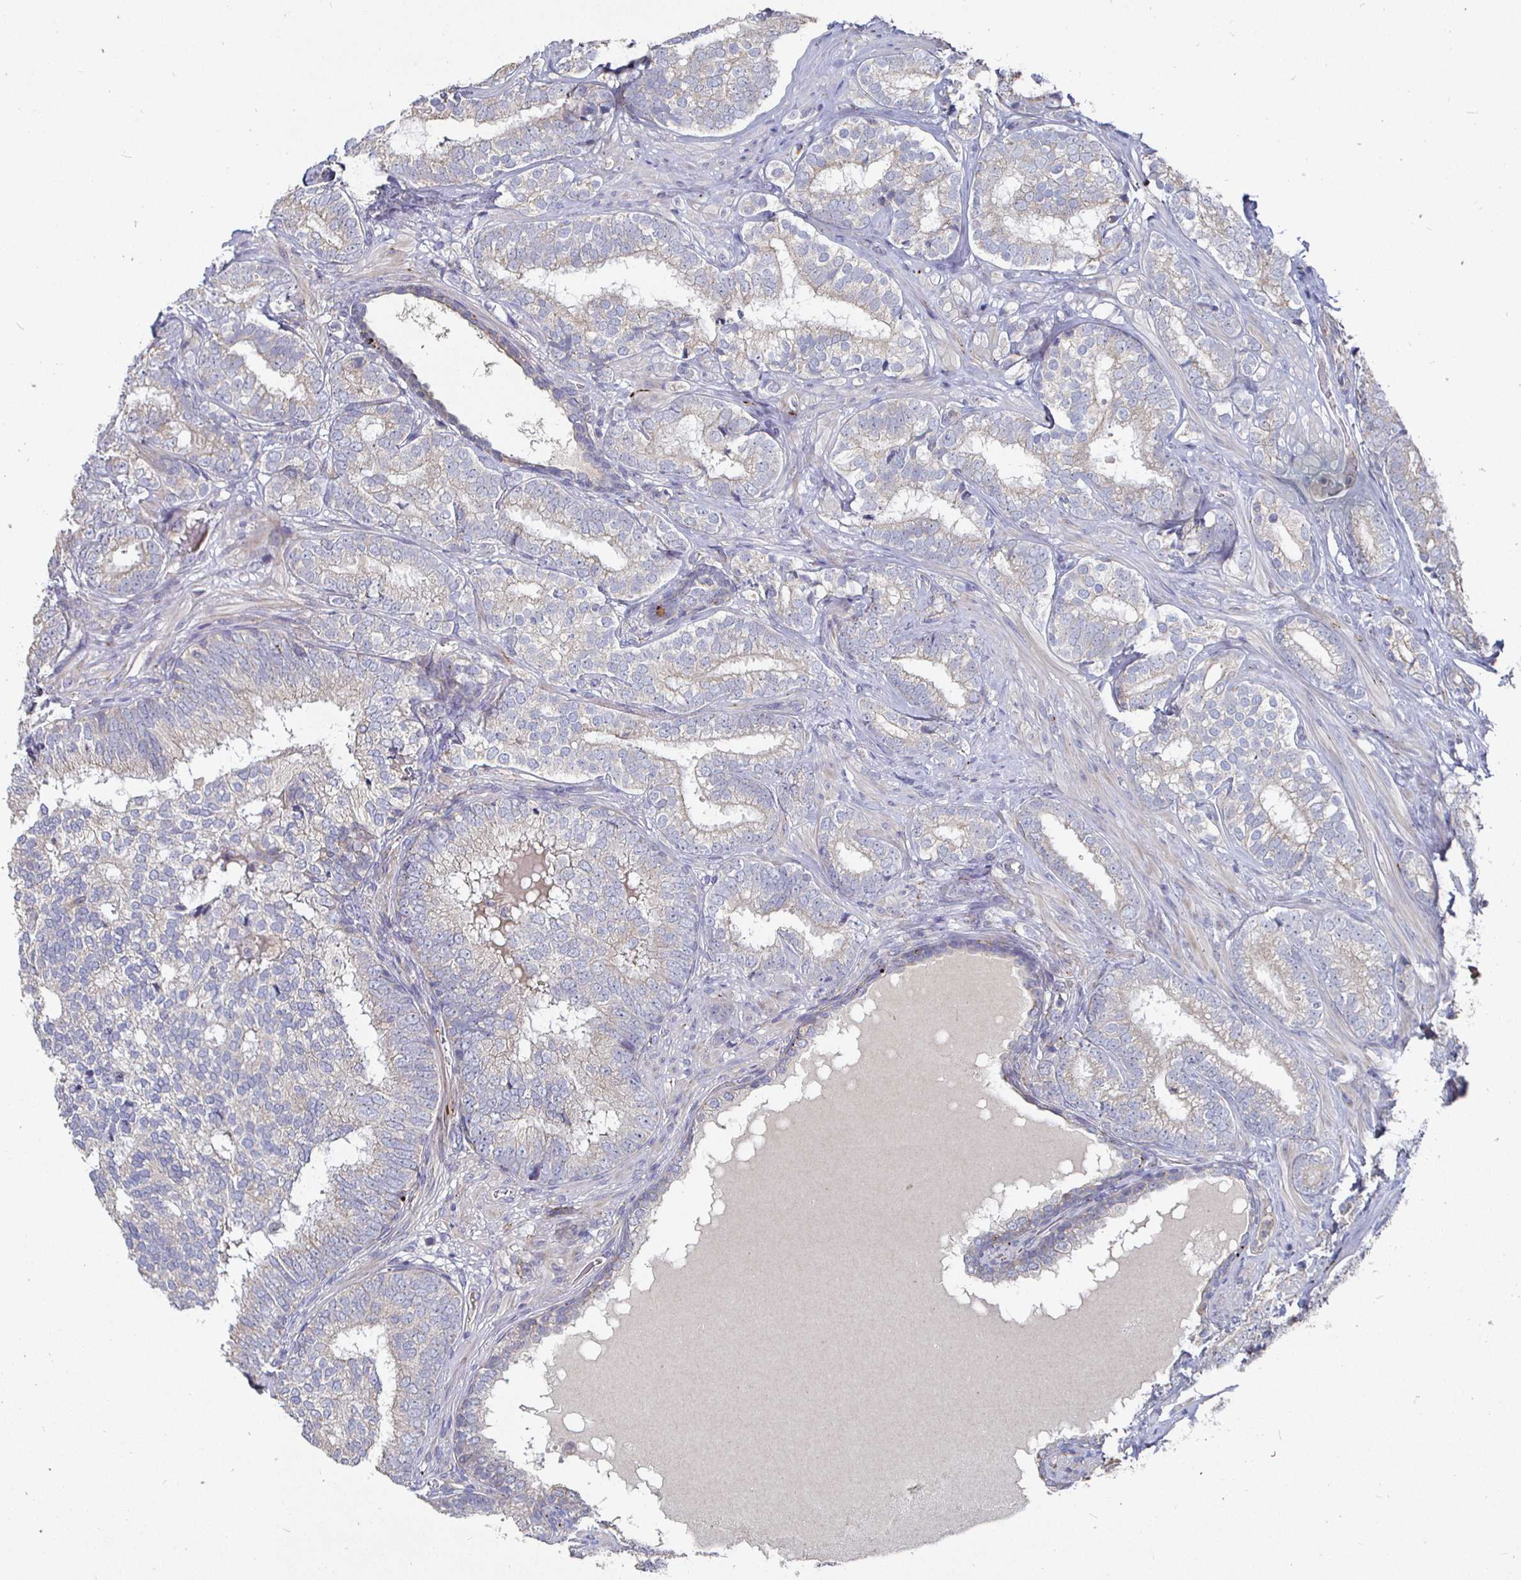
{"staining": {"intensity": "weak", "quantity": ">75%", "location": "cytoplasmic/membranous"}, "tissue": "prostate cancer", "cell_type": "Tumor cells", "image_type": "cancer", "snomed": [{"axis": "morphology", "description": "Adenocarcinoma, High grade"}, {"axis": "topography", "description": "Prostate"}], "caption": "Immunohistochemistry histopathology image of human adenocarcinoma (high-grade) (prostate) stained for a protein (brown), which shows low levels of weak cytoplasmic/membranous positivity in approximately >75% of tumor cells.", "gene": "NRSN1", "patient": {"sex": "male", "age": 72}}